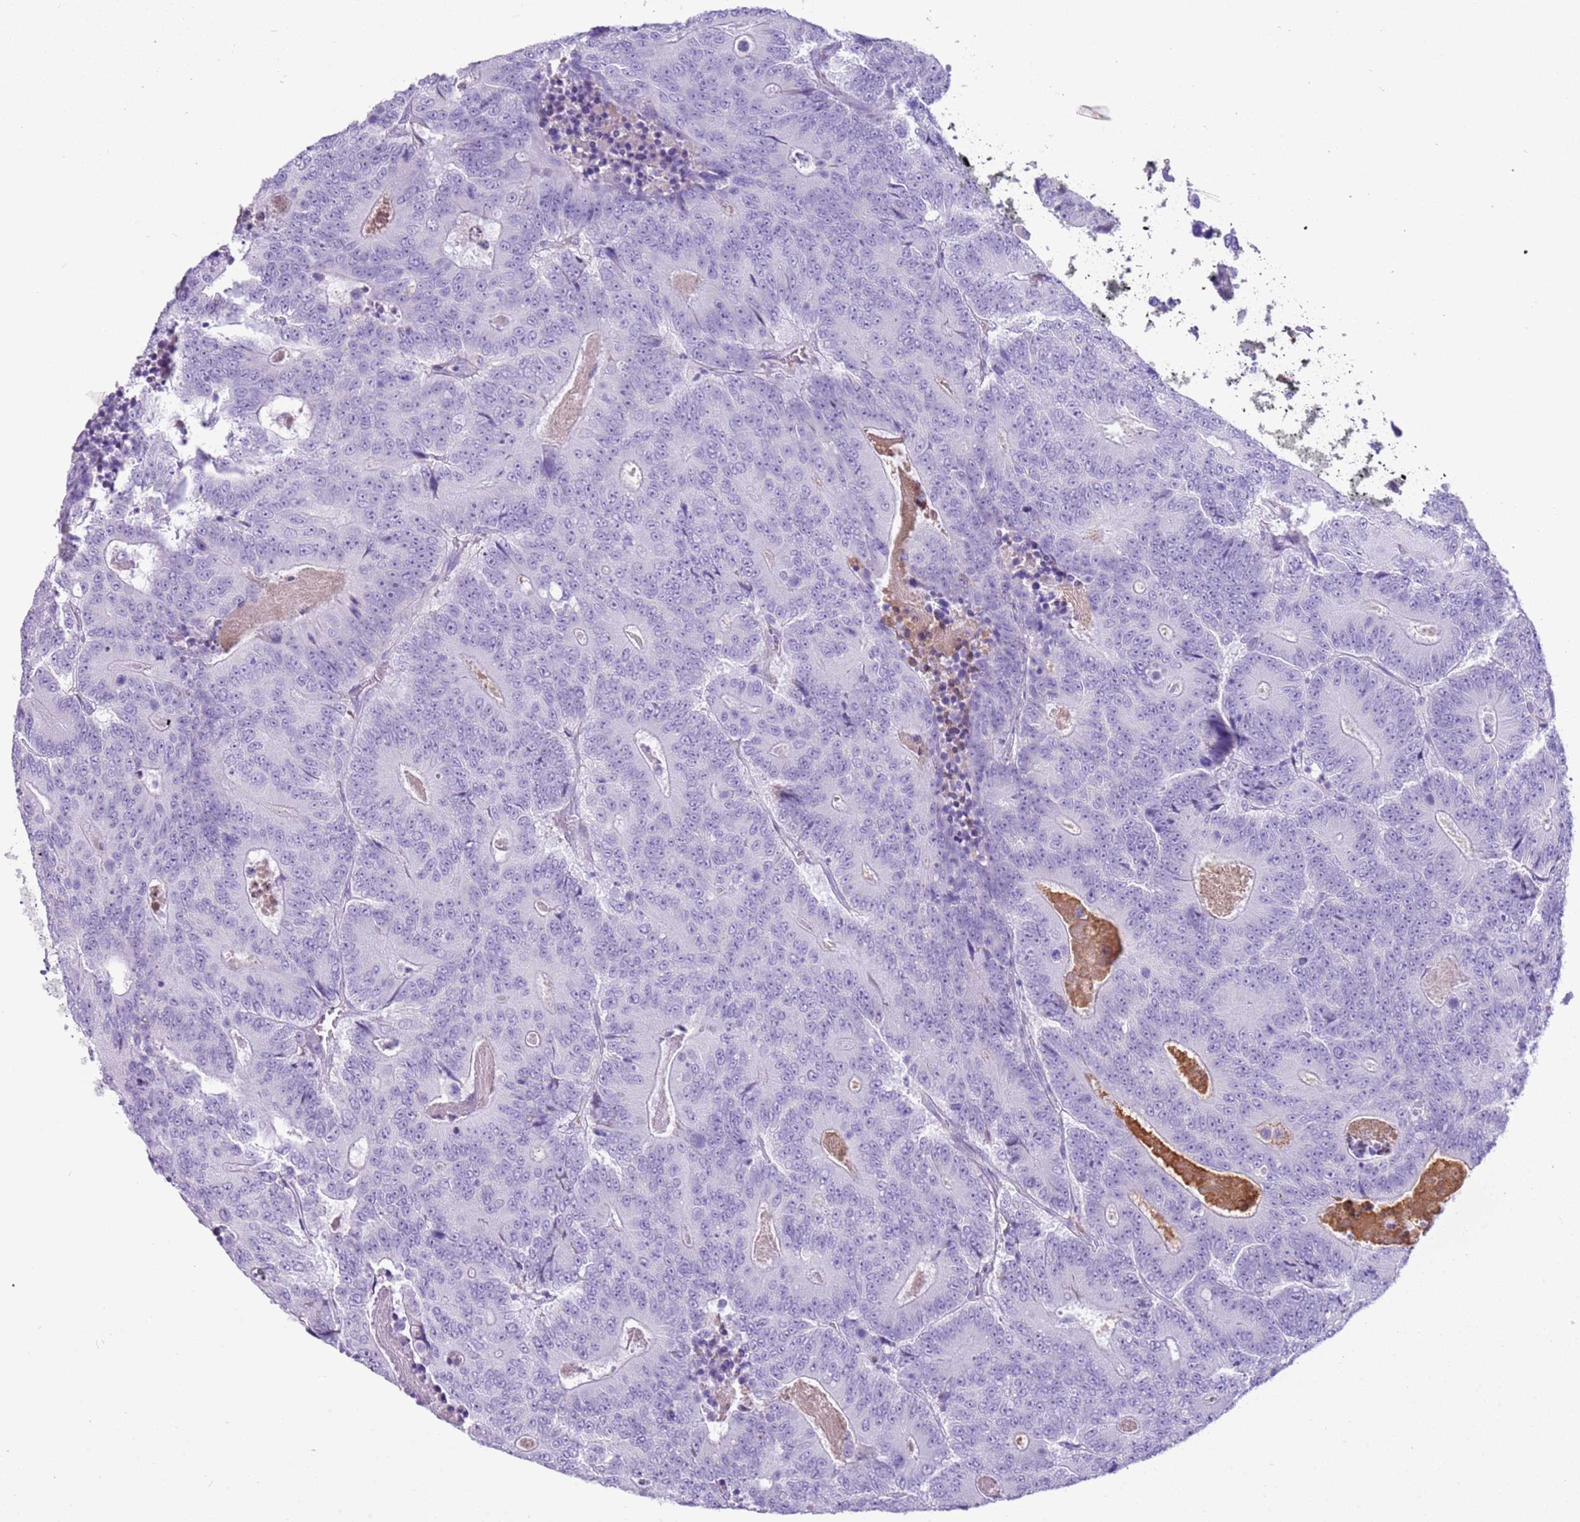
{"staining": {"intensity": "negative", "quantity": "none", "location": "none"}, "tissue": "colorectal cancer", "cell_type": "Tumor cells", "image_type": "cancer", "snomed": [{"axis": "morphology", "description": "Adenocarcinoma, NOS"}, {"axis": "topography", "description": "Colon"}], "caption": "There is no significant expression in tumor cells of colorectal adenocarcinoma. (Stains: DAB immunohistochemistry with hematoxylin counter stain, Microscopy: brightfield microscopy at high magnification).", "gene": "IGKV3D-11", "patient": {"sex": "male", "age": 83}}